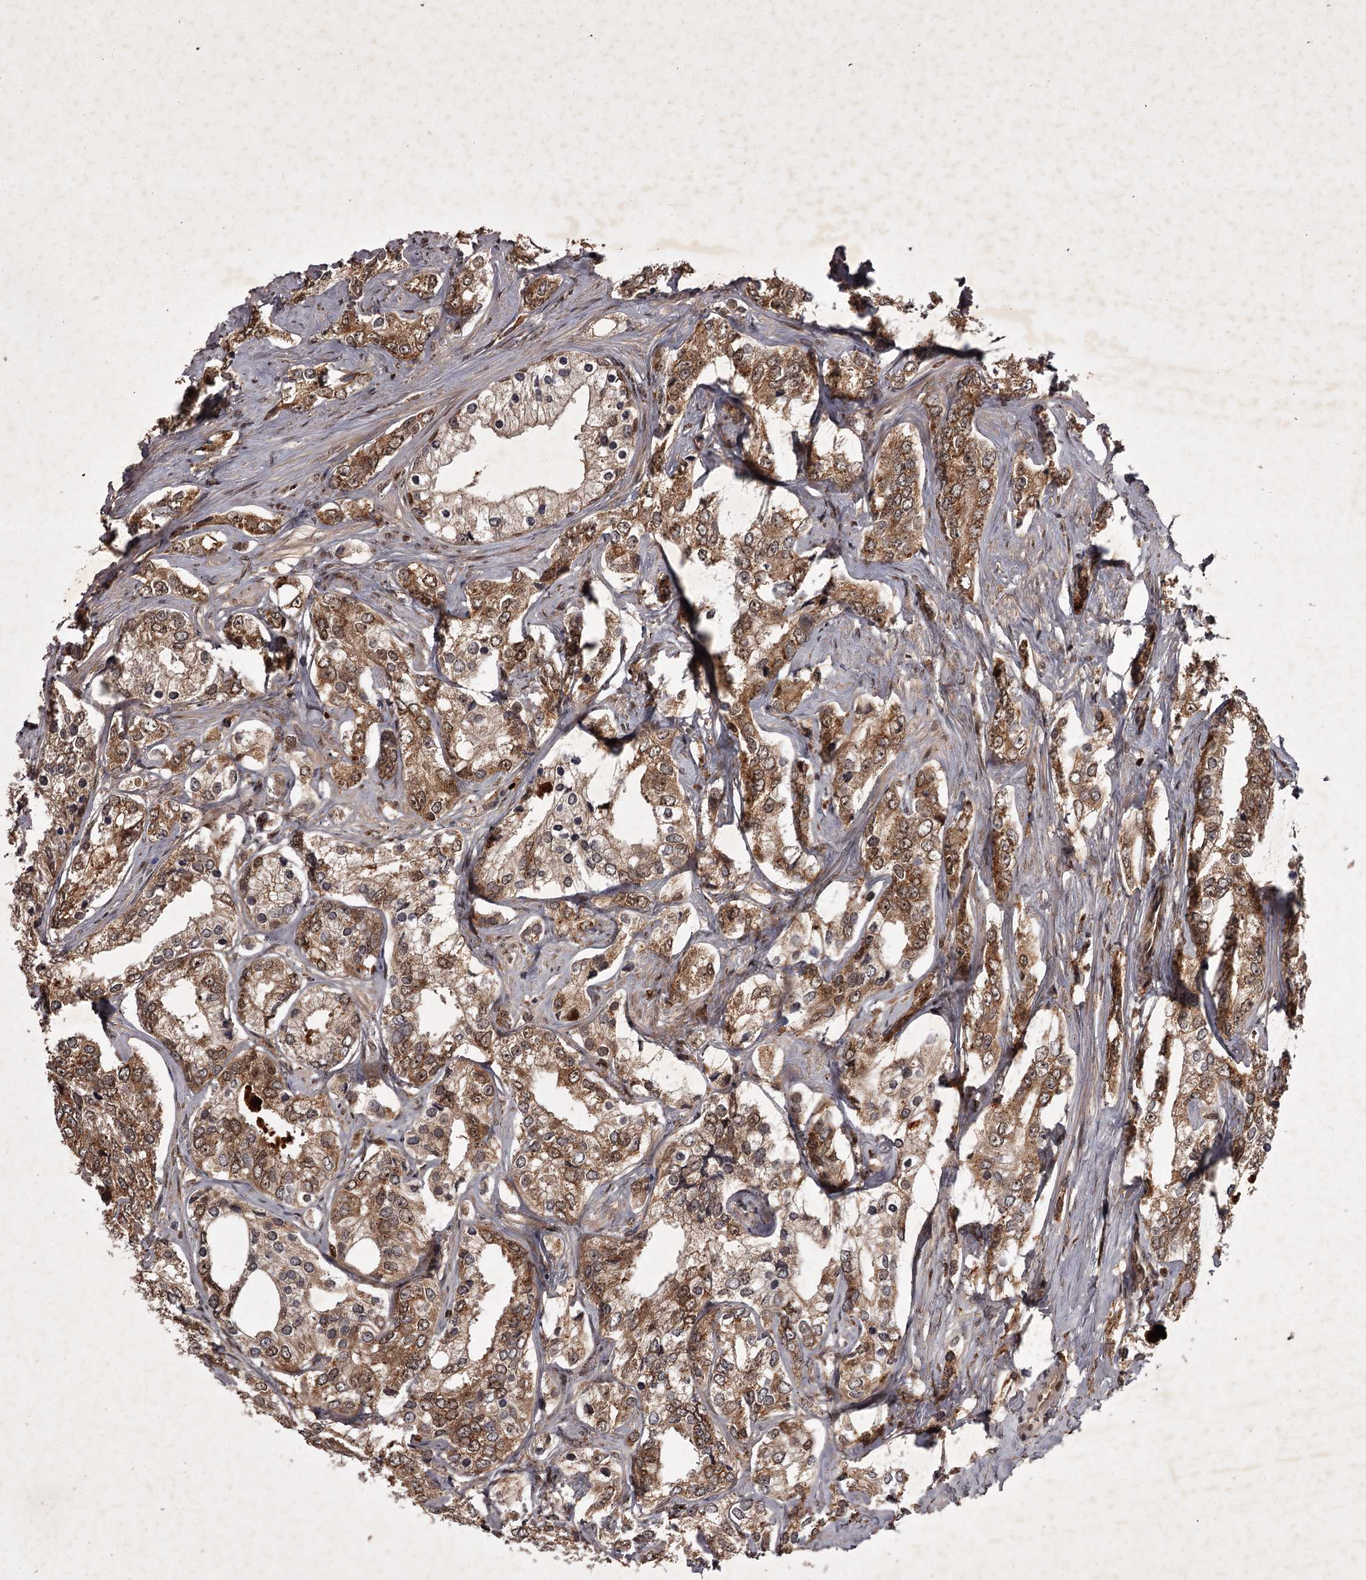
{"staining": {"intensity": "moderate", "quantity": ">75%", "location": "cytoplasmic/membranous"}, "tissue": "prostate cancer", "cell_type": "Tumor cells", "image_type": "cancer", "snomed": [{"axis": "morphology", "description": "Adenocarcinoma, High grade"}, {"axis": "topography", "description": "Prostate"}], "caption": "A micrograph of adenocarcinoma (high-grade) (prostate) stained for a protein shows moderate cytoplasmic/membranous brown staining in tumor cells.", "gene": "TBC1D23", "patient": {"sex": "male", "age": 66}}